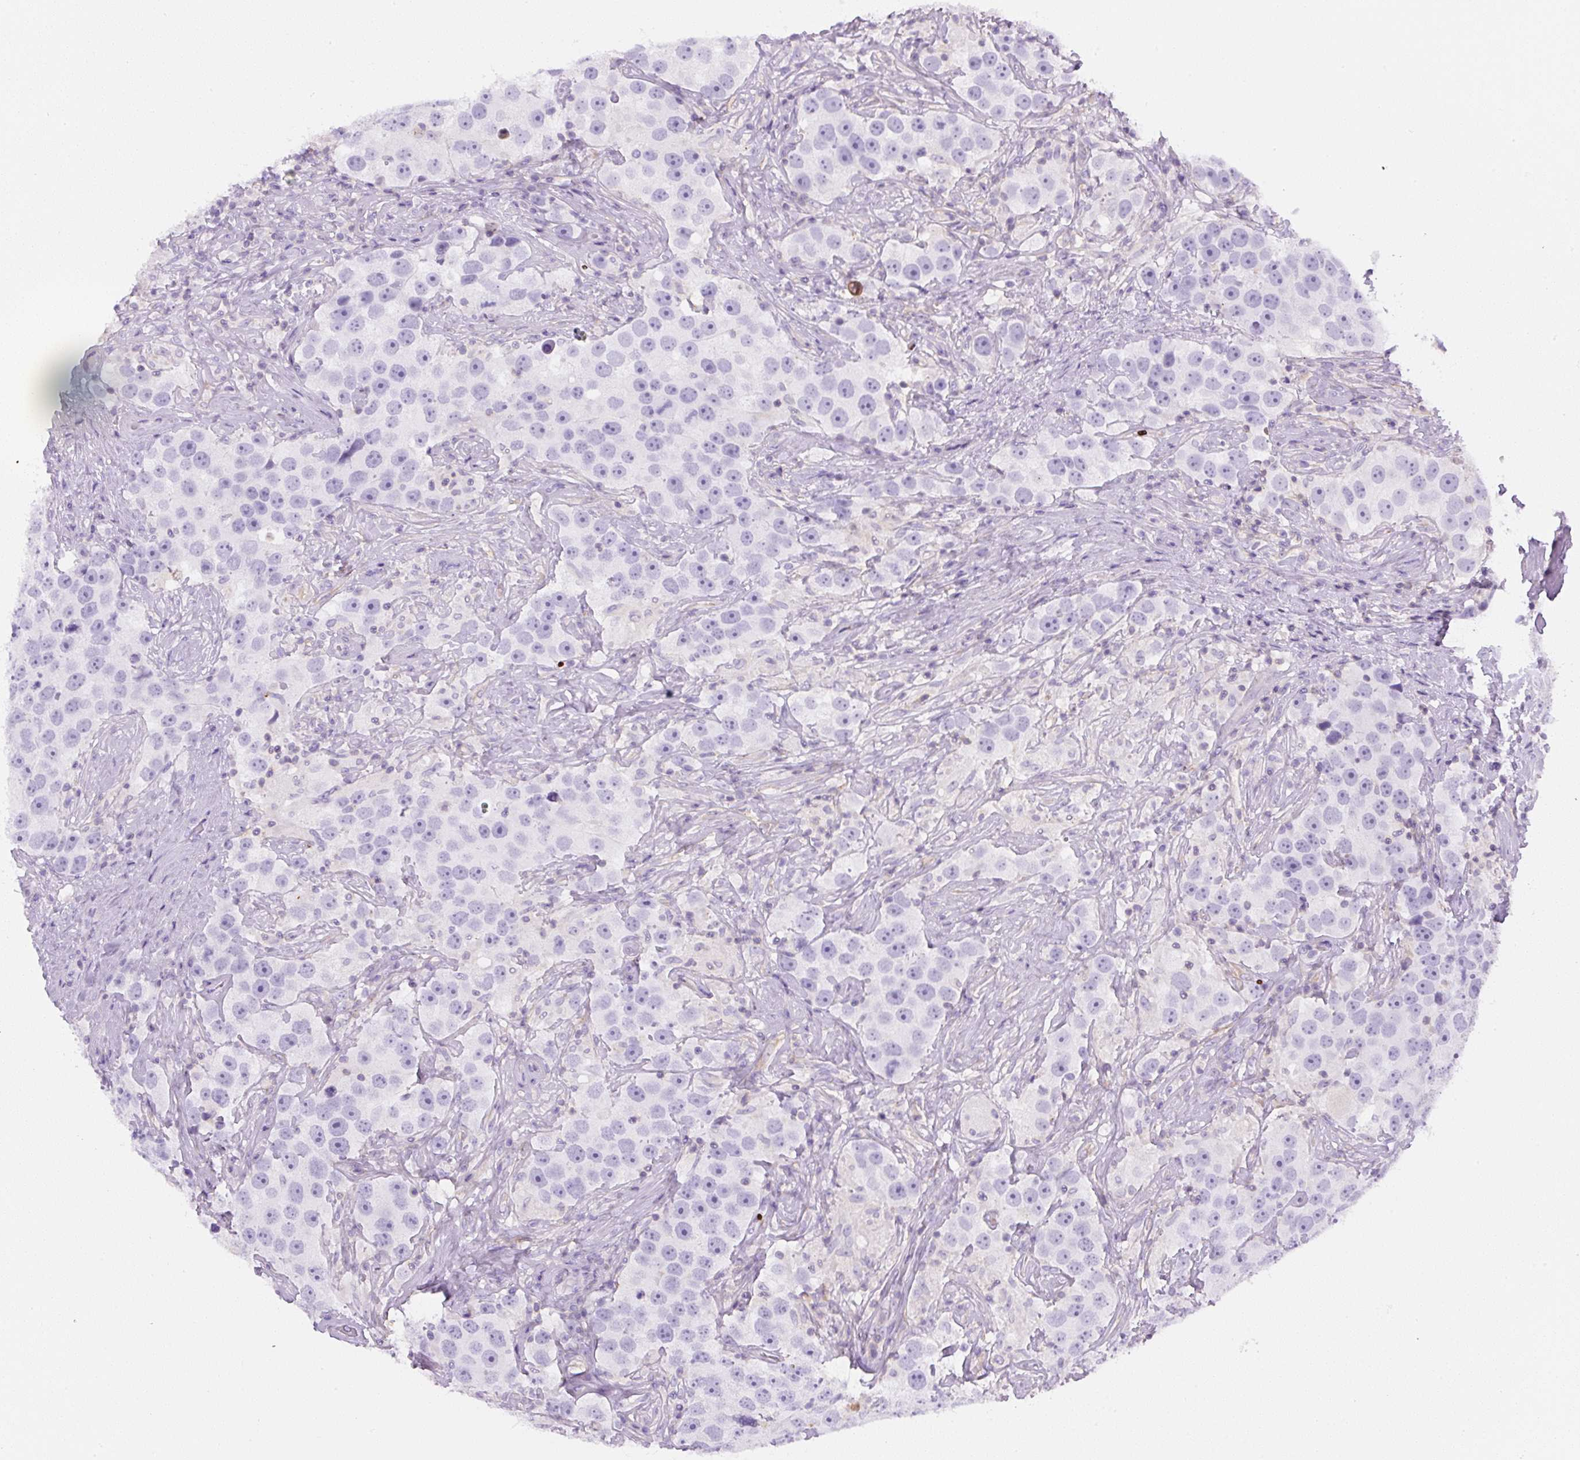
{"staining": {"intensity": "negative", "quantity": "none", "location": "none"}, "tissue": "testis cancer", "cell_type": "Tumor cells", "image_type": "cancer", "snomed": [{"axis": "morphology", "description": "Seminoma, NOS"}, {"axis": "topography", "description": "Testis"}], "caption": "Seminoma (testis) stained for a protein using IHC exhibits no expression tumor cells.", "gene": "PIP5KL1", "patient": {"sex": "male", "age": 49}}